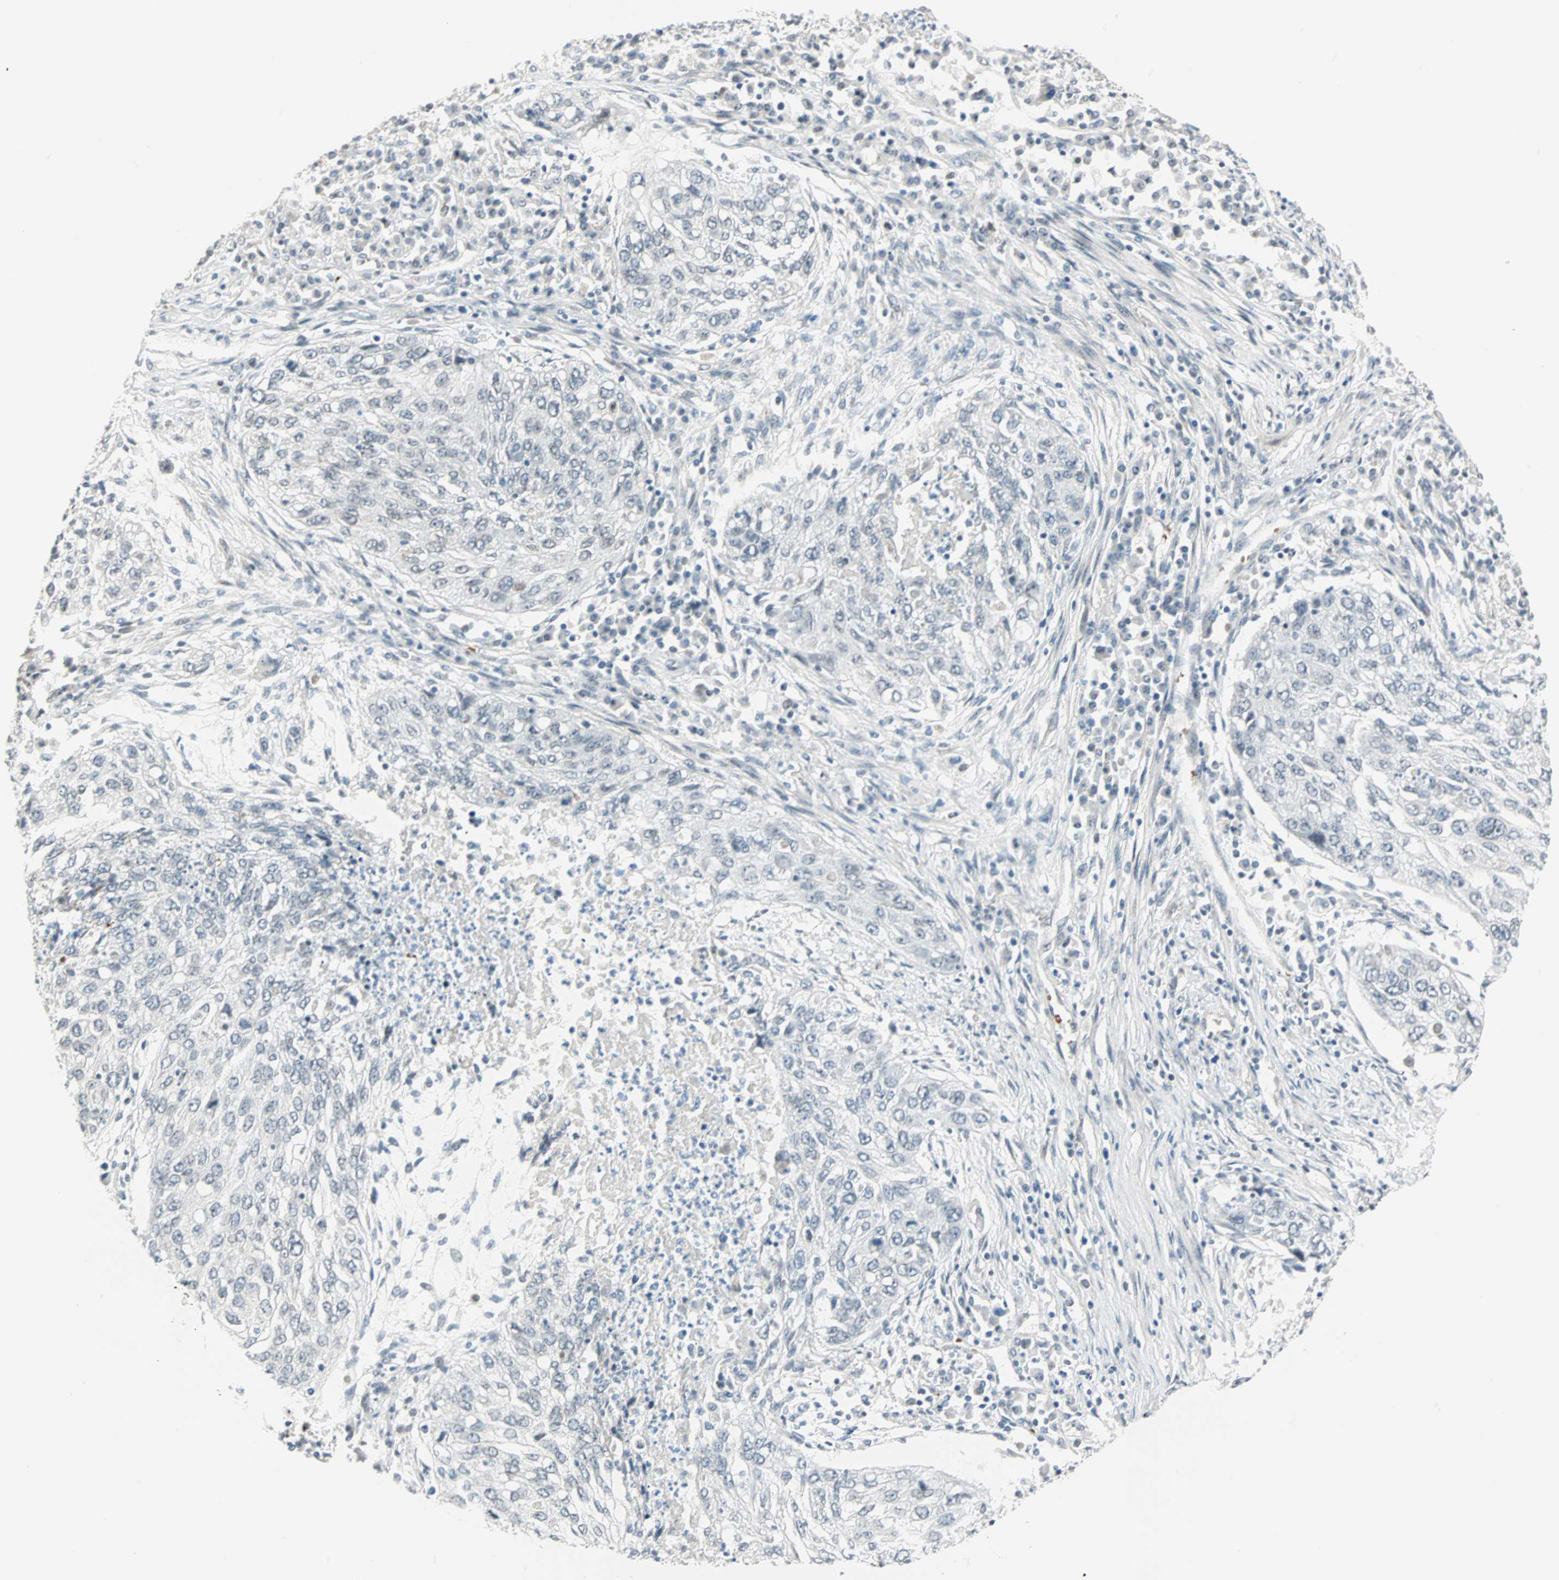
{"staining": {"intensity": "negative", "quantity": "none", "location": "none"}, "tissue": "lung cancer", "cell_type": "Tumor cells", "image_type": "cancer", "snomed": [{"axis": "morphology", "description": "Squamous cell carcinoma, NOS"}, {"axis": "topography", "description": "Lung"}], "caption": "Immunohistochemistry image of neoplastic tissue: human squamous cell carcinoma (lung) stained with DAB (3,3'-diaminobenzidine) shows no significant protein expression in tumor cells. The staining was performed using DAB (3,3'-diaminobenzidine) to visualize the protein expression in brown, while the nuclei were stained in blue with hematoxylin (Magnification: 20x).", "gene": "BCAN", "patient": {"sex": "female", "age": 63}}